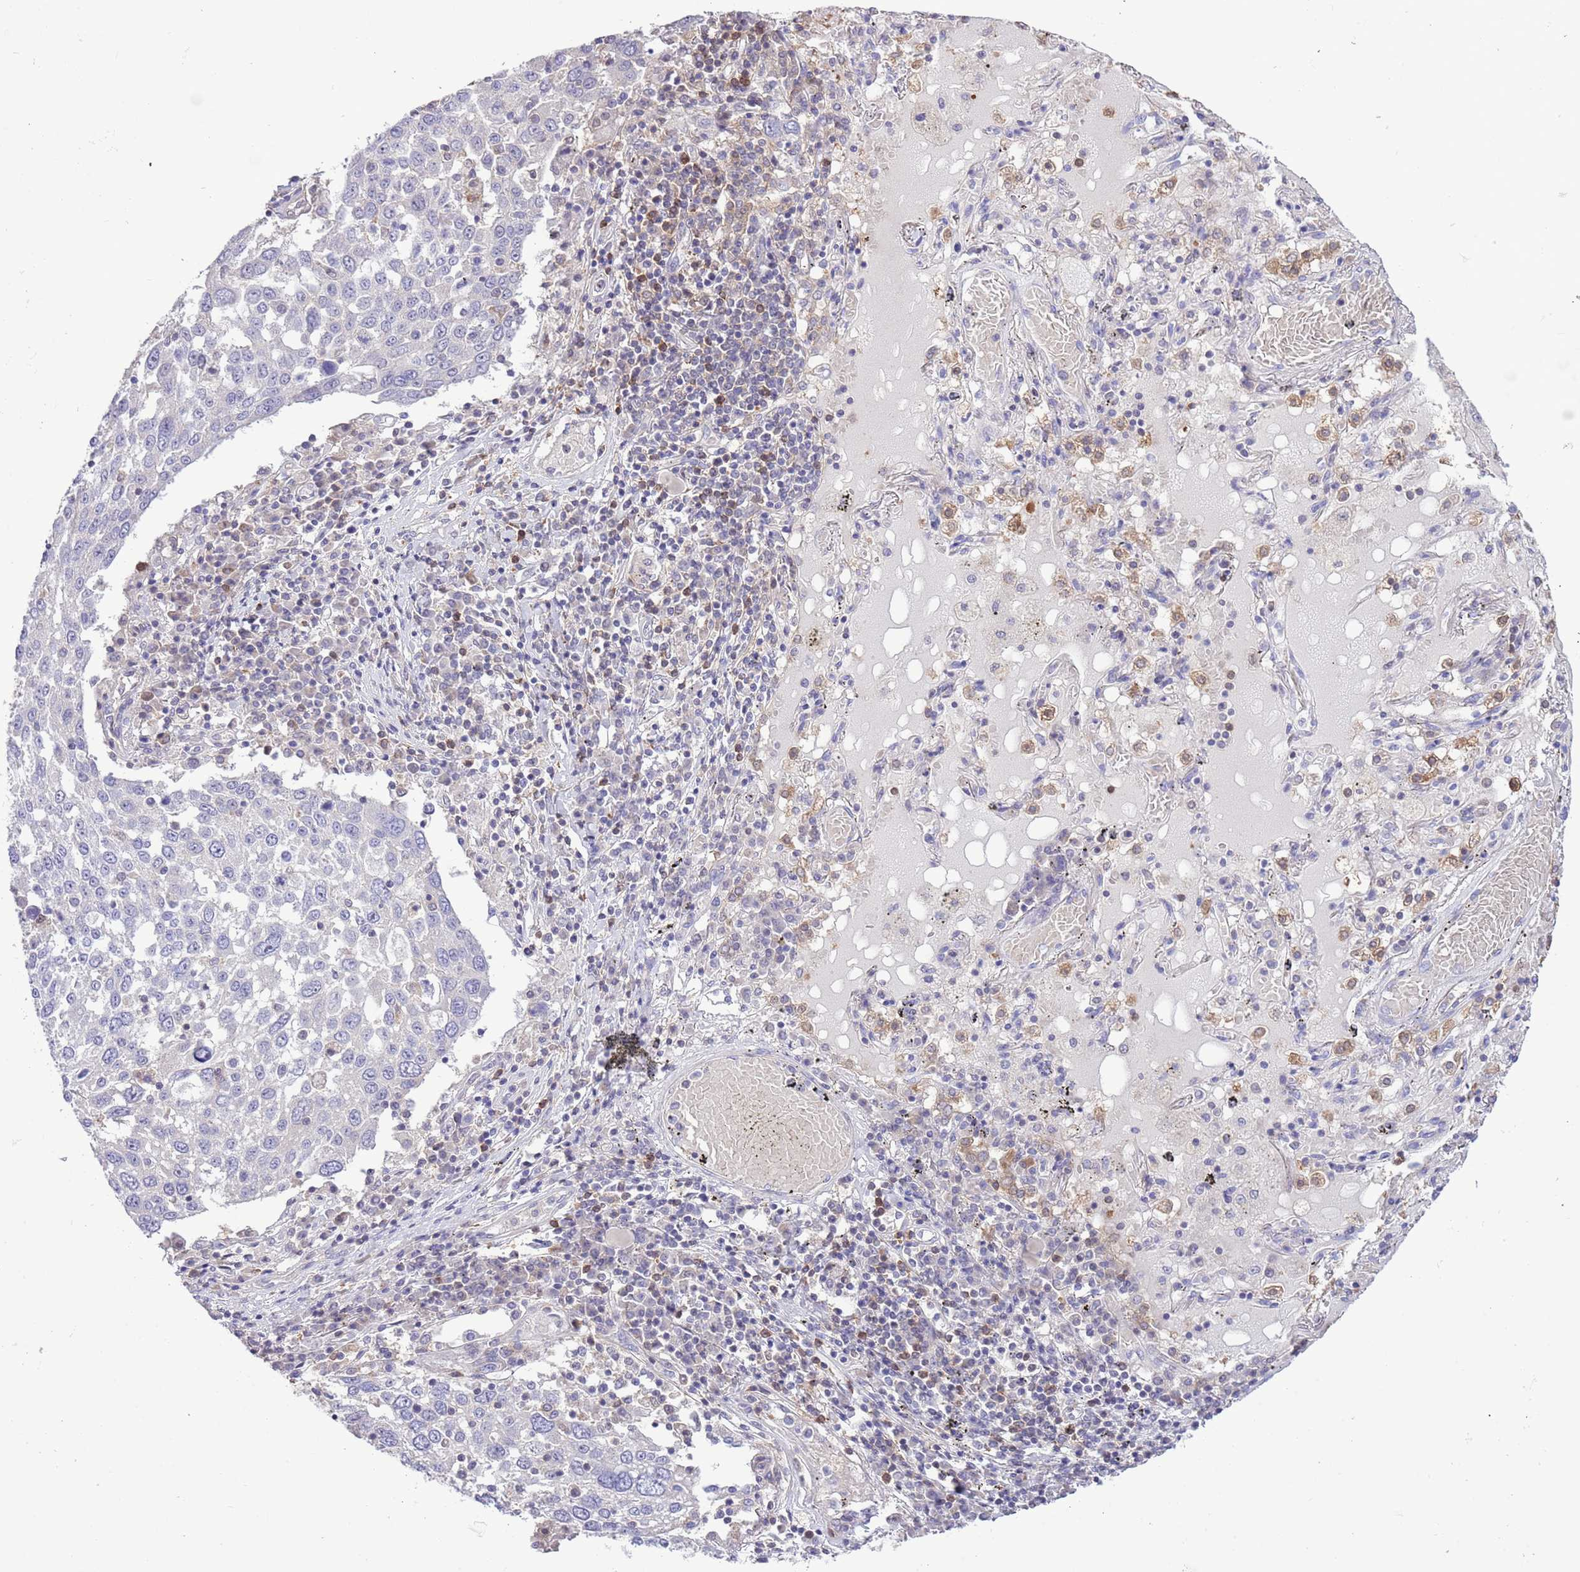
{"staining": {"intensity": "negative", "quantity": "none", "location": "none"}, "tissue": "lung cancer", "cell_type": "Tumor cells", "image_type": "cancer", "snomed": [{"axis": "morphology", "description": "Squamous cell carcinoma, NOS"}, {"axis": "topography", "description": "Lung"}], "caption": "The image displays no staining of tumor cells in lung cancer (squamous cell carcinoma). (DAB immunohistochemistry (IHC) with hematoxylin counter stain).", "gene": "PRR32", "patient": {"sex": "male", "age": 65}}